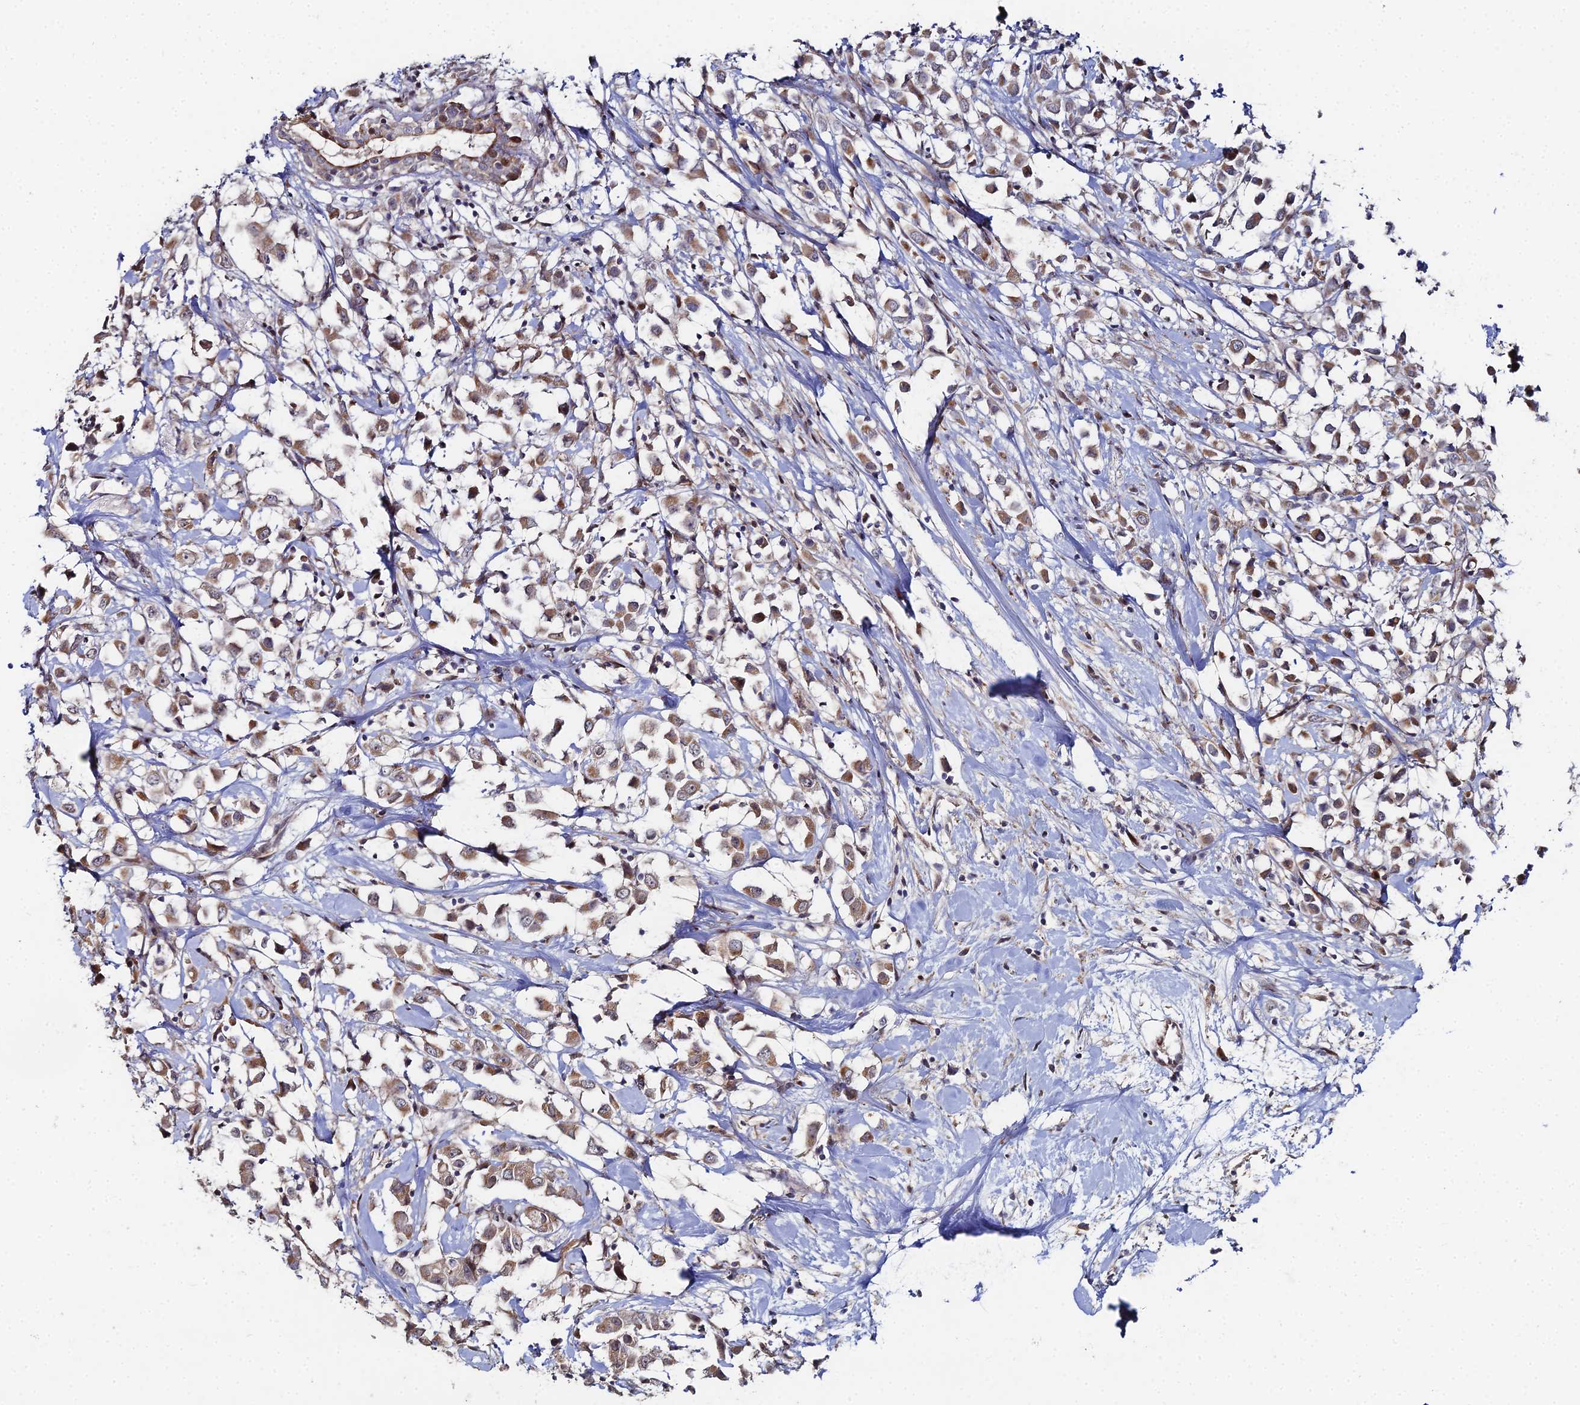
{"staining": {"intensity": "weak", "quantity": ">75%", "location": "cytoplasmic/membranous"}, "tissue": "breast cancer", "cell_type": "Tumor cells", "image_type": "cancer", "snomed": [{"axis": "morphology", "description": "Duct carcinoma"}, {"axis": "topography", "description": "Breast"}], "caption": "DAB immunohistochemical staining of human breast infiltrating ductal carcinoma exhibits weak cytoplasmic/membranous protein staining in about >75% of tumor cells.", "gene": "SGMS1", "patient": {"sex": "female", "age": 61}}